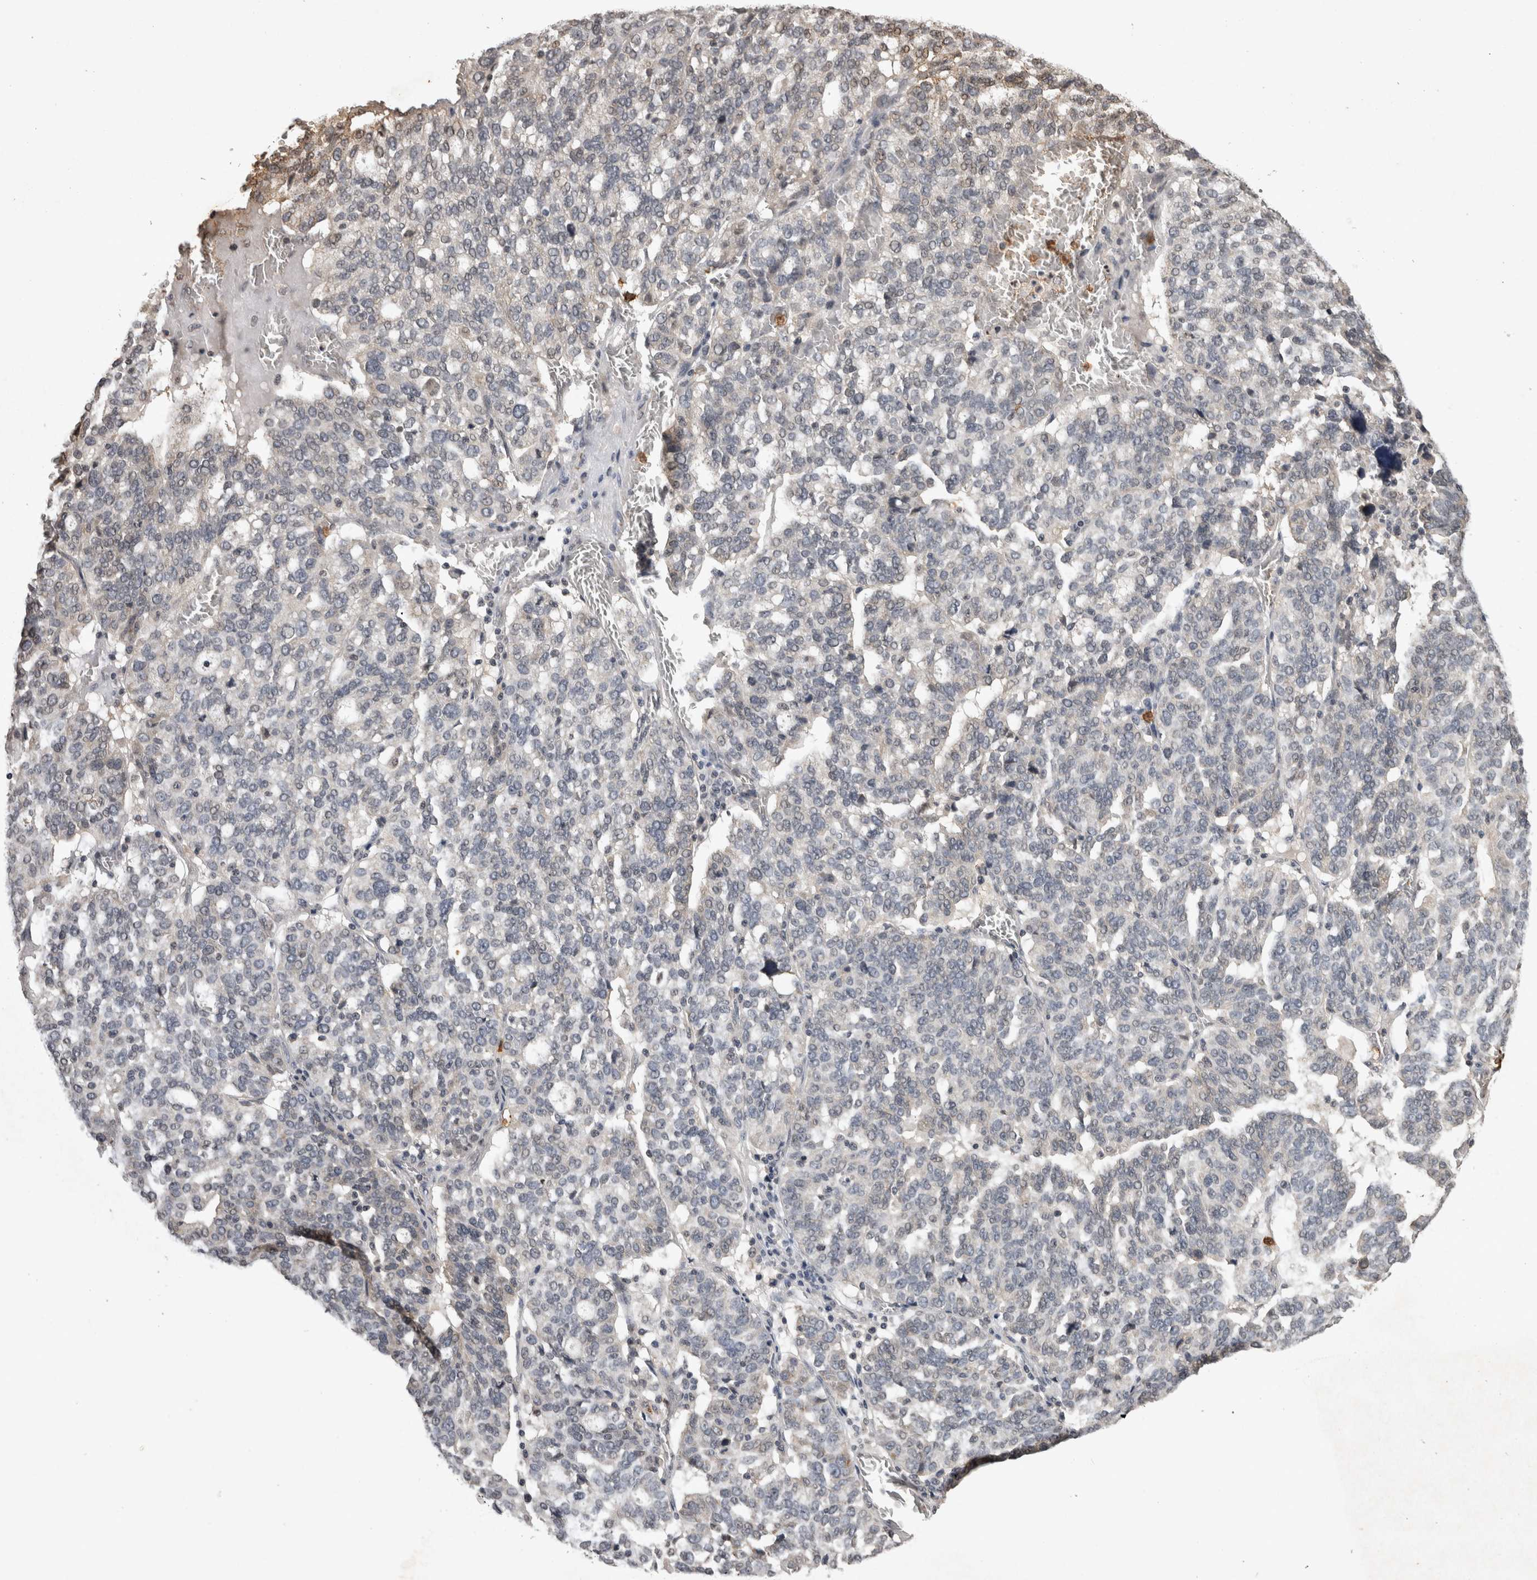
{"staining": {"intensity": "negative", "quantity": "none", "location": "none"}, "tissue": "ovarian cancer", "cell_type": "Tumor cells", "image_type": "cancer", "snomed": [{"axis": "morphology", "description": "Cystadenocarcinoma, serous, NOS"}, {"axis": "topography", "description": "Ovary"}], "caption": "Immunohistochemistry photomicrograph of neoplastic tissue: human serous cystadenocarcinoma (ovarian) stained with DAB (3,3'-diaminobenzidine) shows no significant protein positivity in tumor cells.", "gene": "HRK", "patient": {"sex": "female", "age": 59}}